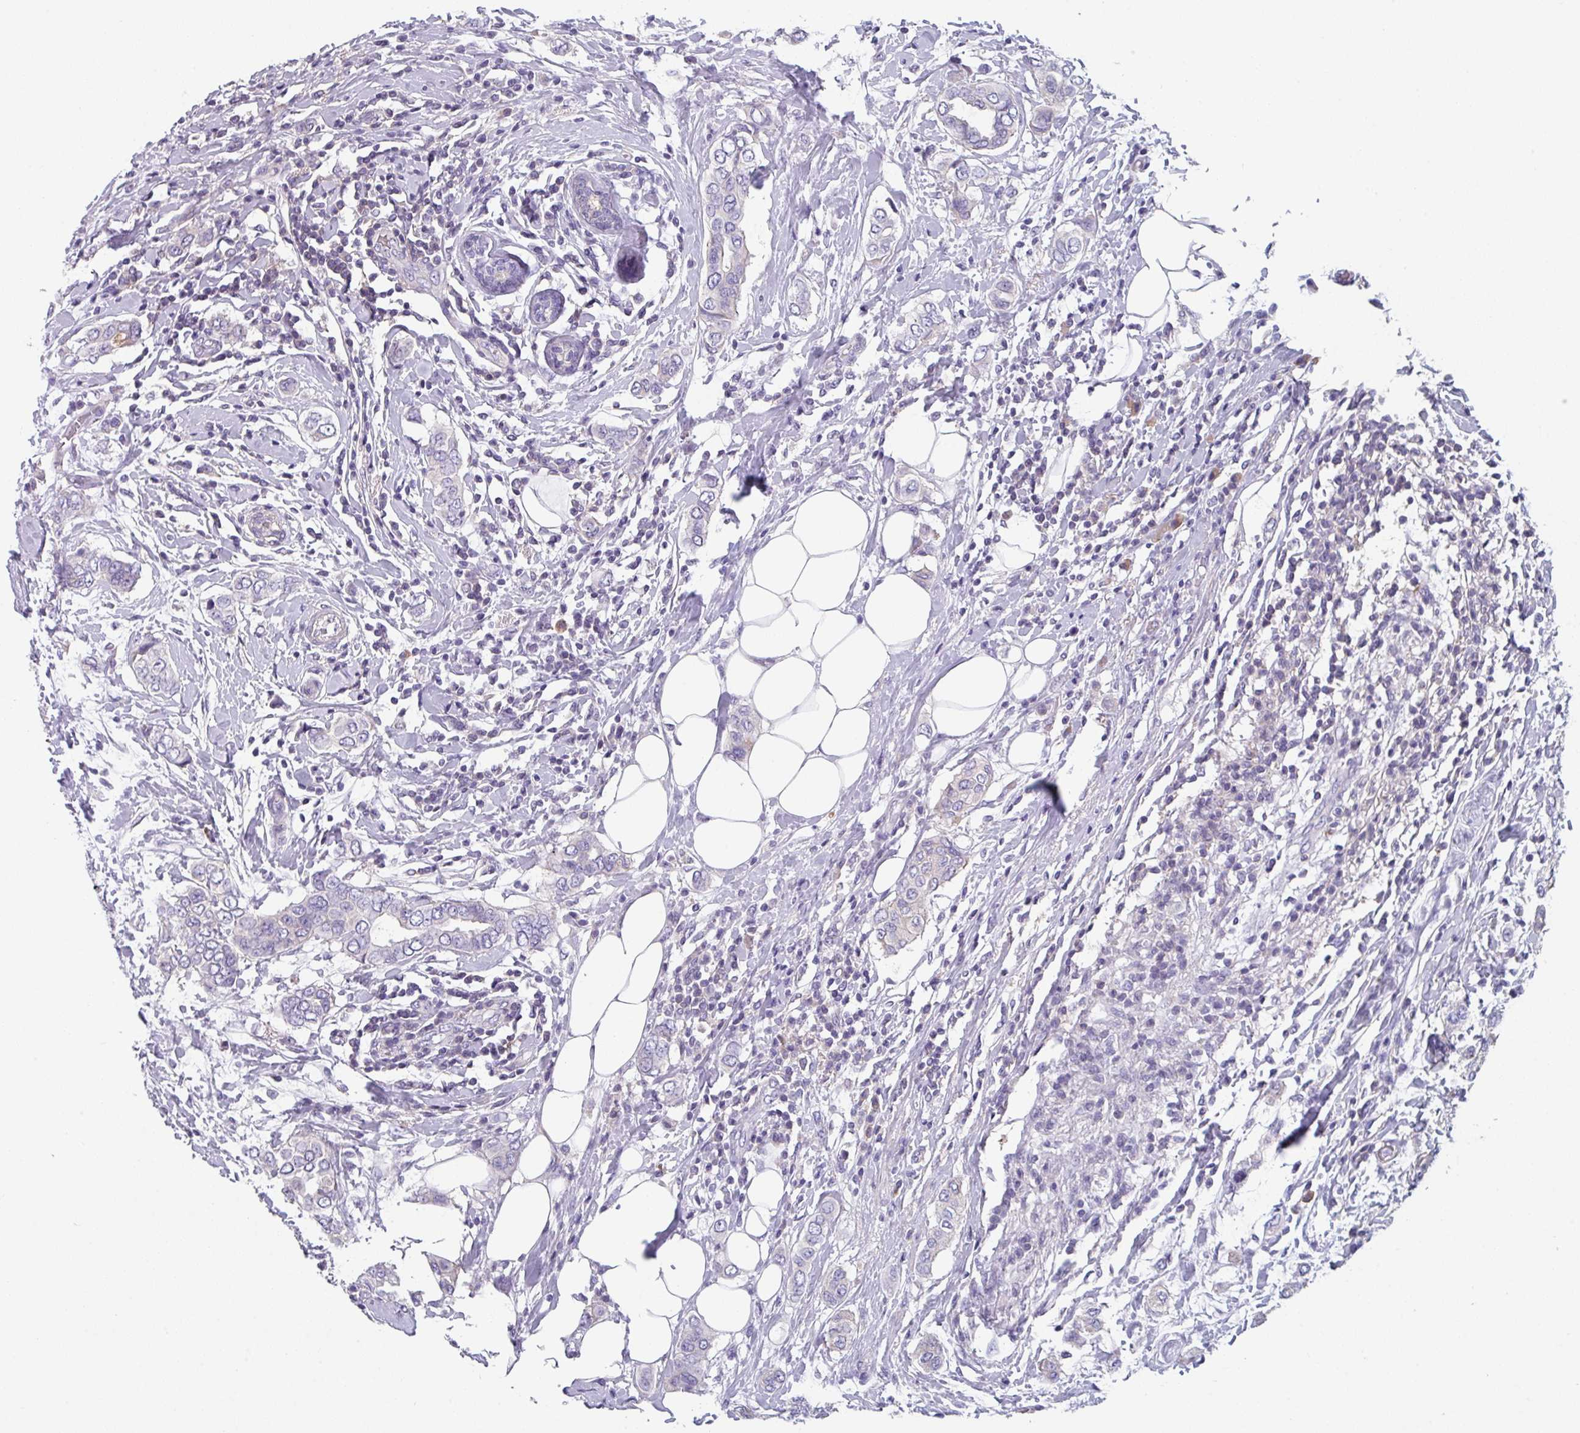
{"staining": {"intensity": "negative", "quantity": "none", "location": "none"}, "tissue": "breast cancer", "cell_type": "Tumor cells", "image_type": "cancer", "snomed": [{"axis": "morphology", "description": "Lobular carcinoma"}, {"axis": "topography", "description": "Breast"}], "caption": "There is no significant expression in tumor cells of lobular carcinoma (breast). Nuclei are stained in blue.", "gene": "TMEM132A", "patient": {"sex": "female", "age": 51}}